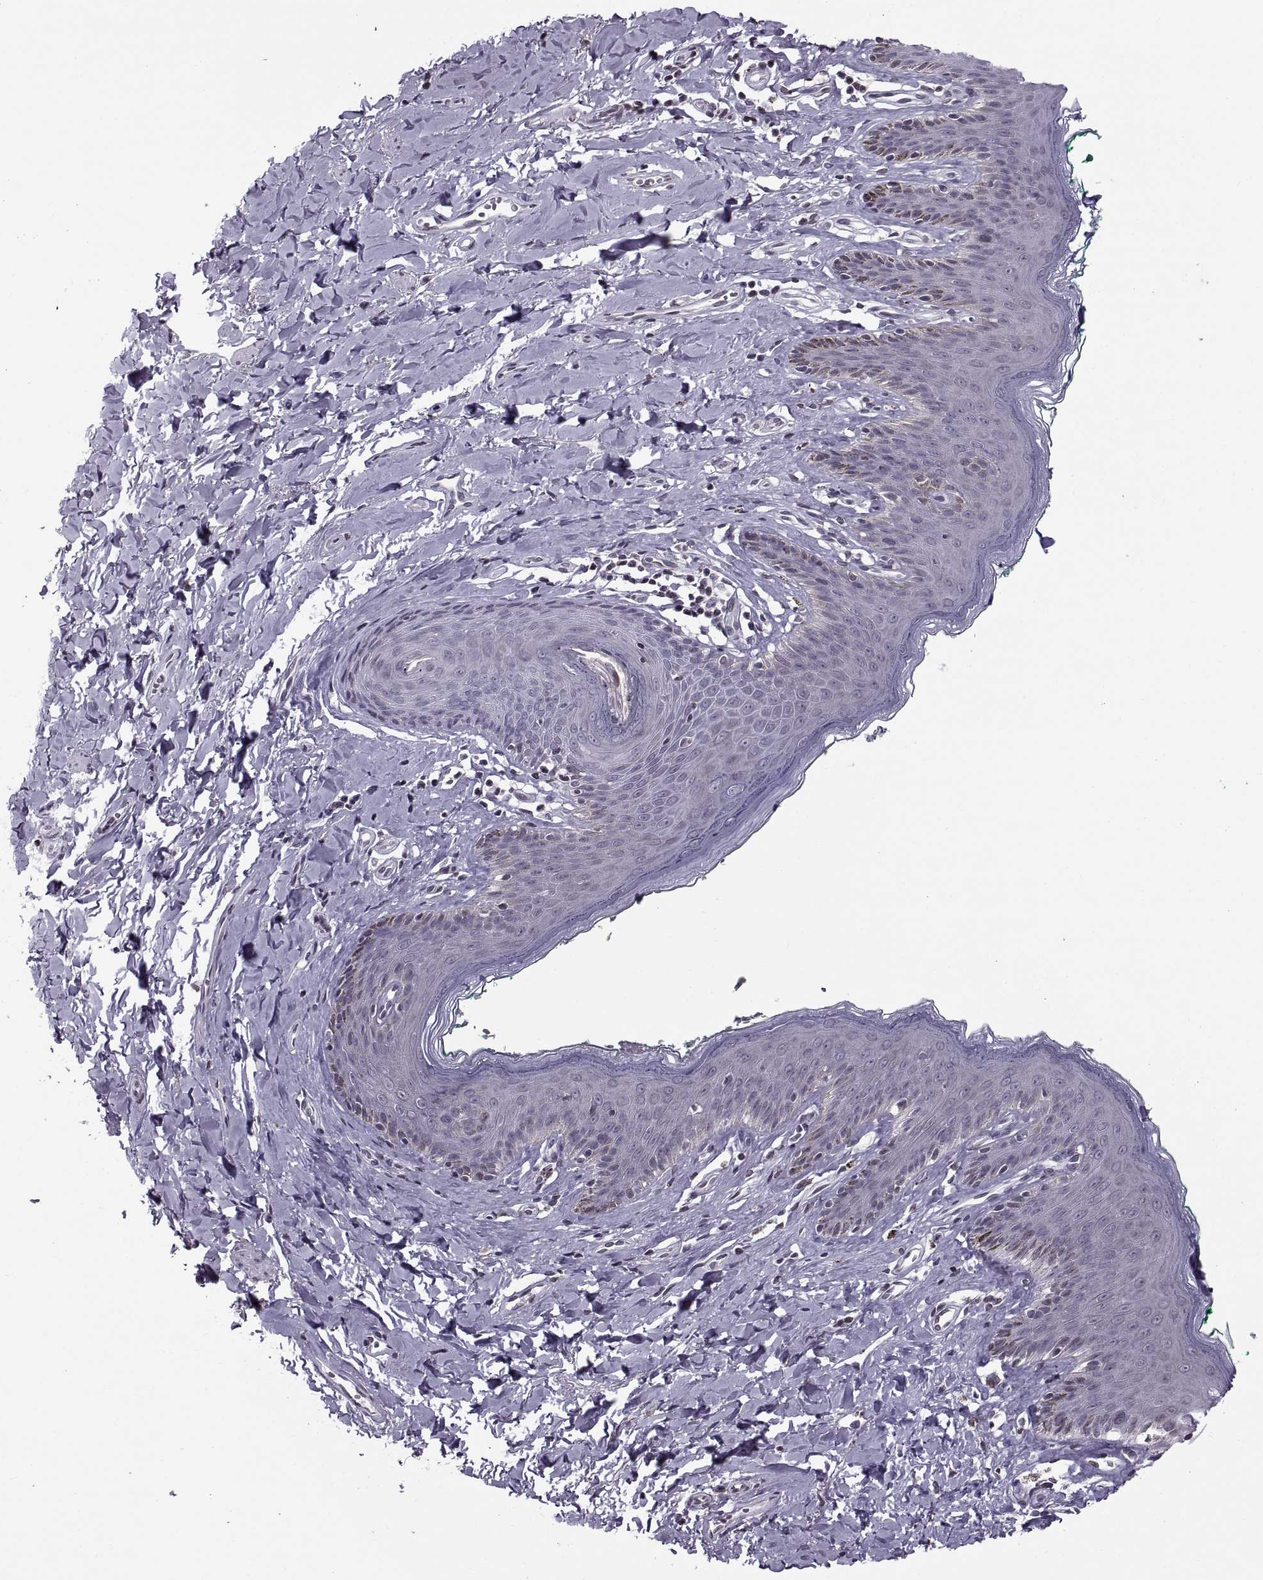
{"staining": {"intensity": "negative", "quantity": "none", "location": "none"}, "tissue": "skin", "cell_type": "Epidermal cells", "image_type": "normal", "snomed": [{"axis": "morphology", "description": "Normal tissue, NOS"}, {"axis": "topography", "description": "Vulva"}], "caption": "DAB (3,3'-diaminobenzidine) immunohistochemical staining of normal human skin exhibits no significant positivity in epidermal cells.", "gene": "H1", "patient": {"sex": "female", "age": 66}}